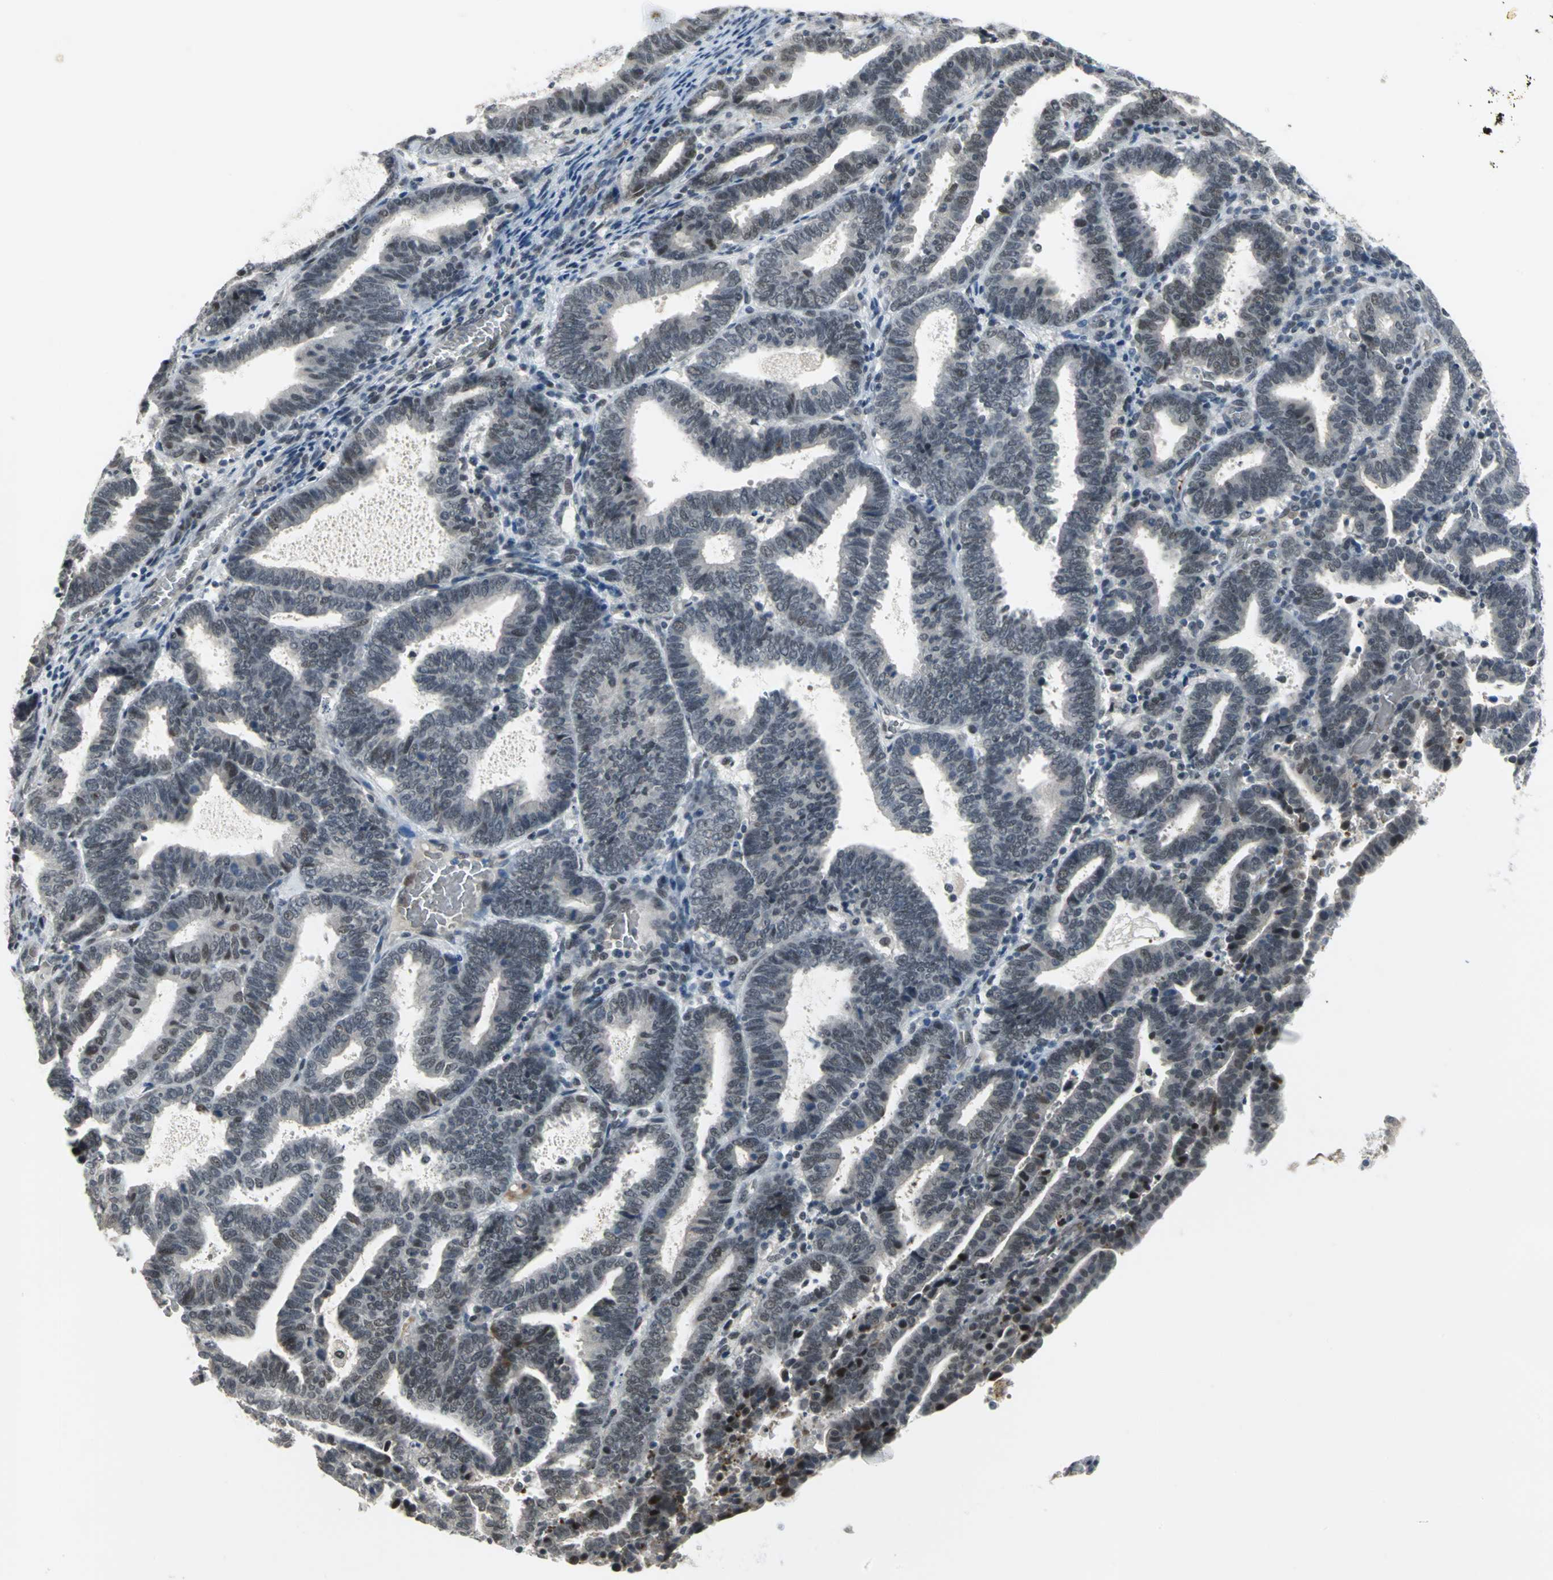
{"staining": {"intensity": "weak", "quantity": "25%-75%", "location": "nuclear"}, "tissue": "endometrial cancer", "cell_type": "Tumor cells", "image_type": "cancer", "snomed": [{"axis": "morphology", "description": "Adenocarcinoma, NOS"}, {"axis": "topography", "description": "Uterus"}], "caption": "Immunohistochemistry (IHC) of human endometrial cancer shows low levels of weak nuclear positivity in approximately 25%-75% of tumor cells.", "gene": "GLI3", "patient": {"sex": "female", "age": 83}}